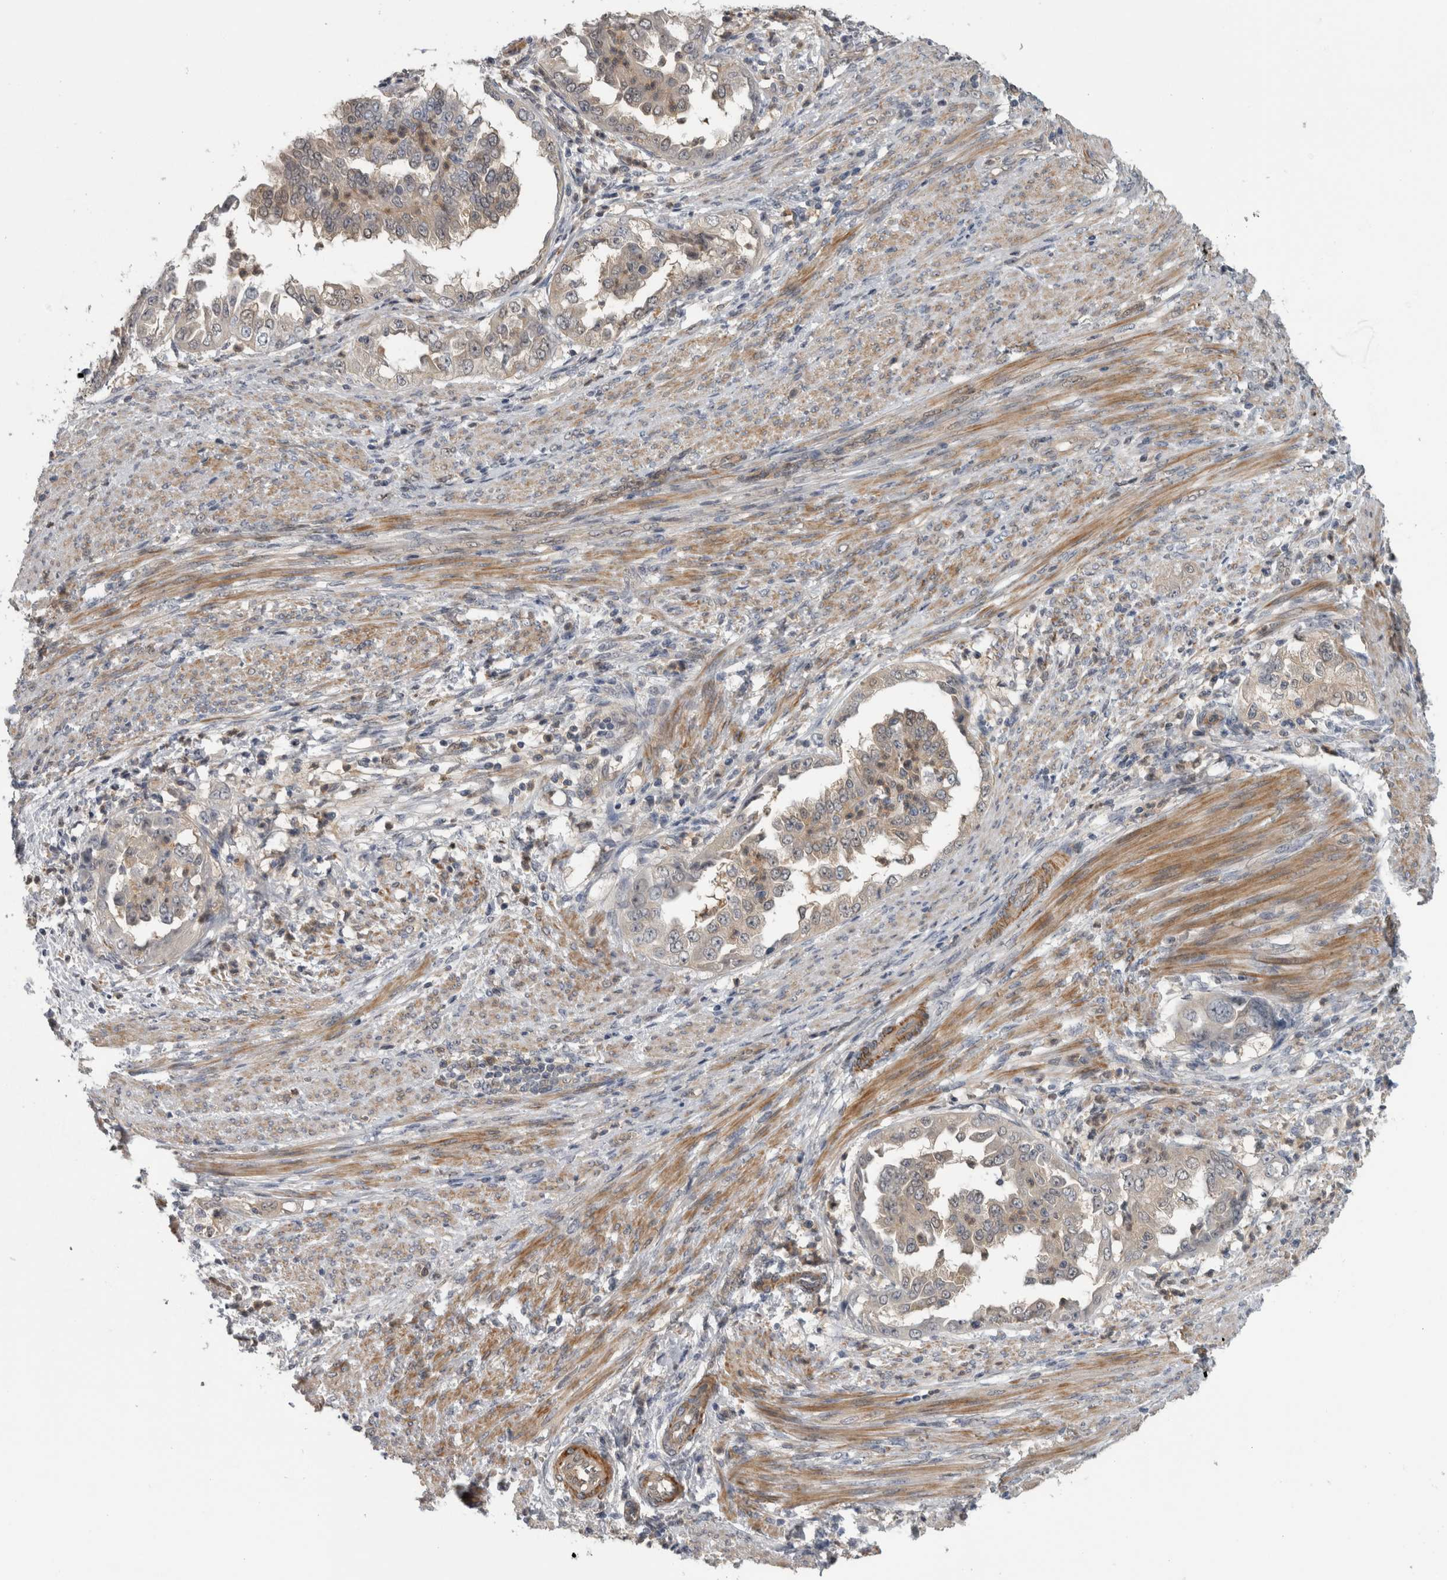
{"staining": {"intensity": "weak", "quantity": ">75%", "location": "cytoplasmic/membranous"}, "tissue": "endometrial cancer", "cell_type": "Tumor cells", "image_type": "cancer", "snomed": [{"axis": "morphology", "description": "Adenocarcinoma, NOS"}, {"axis": "topography", "description": "Endometrium"}], "caption": "An immunohistochemistry (IHC) image of neoplastic tissue is shown. Protein staining in brown labels weak cytoplasmic/membranous positivity in endometrial adenocarcinoma within tumor cells.", "gene": "NAPRT", "patient": {"sex": "female", "age": 85}}